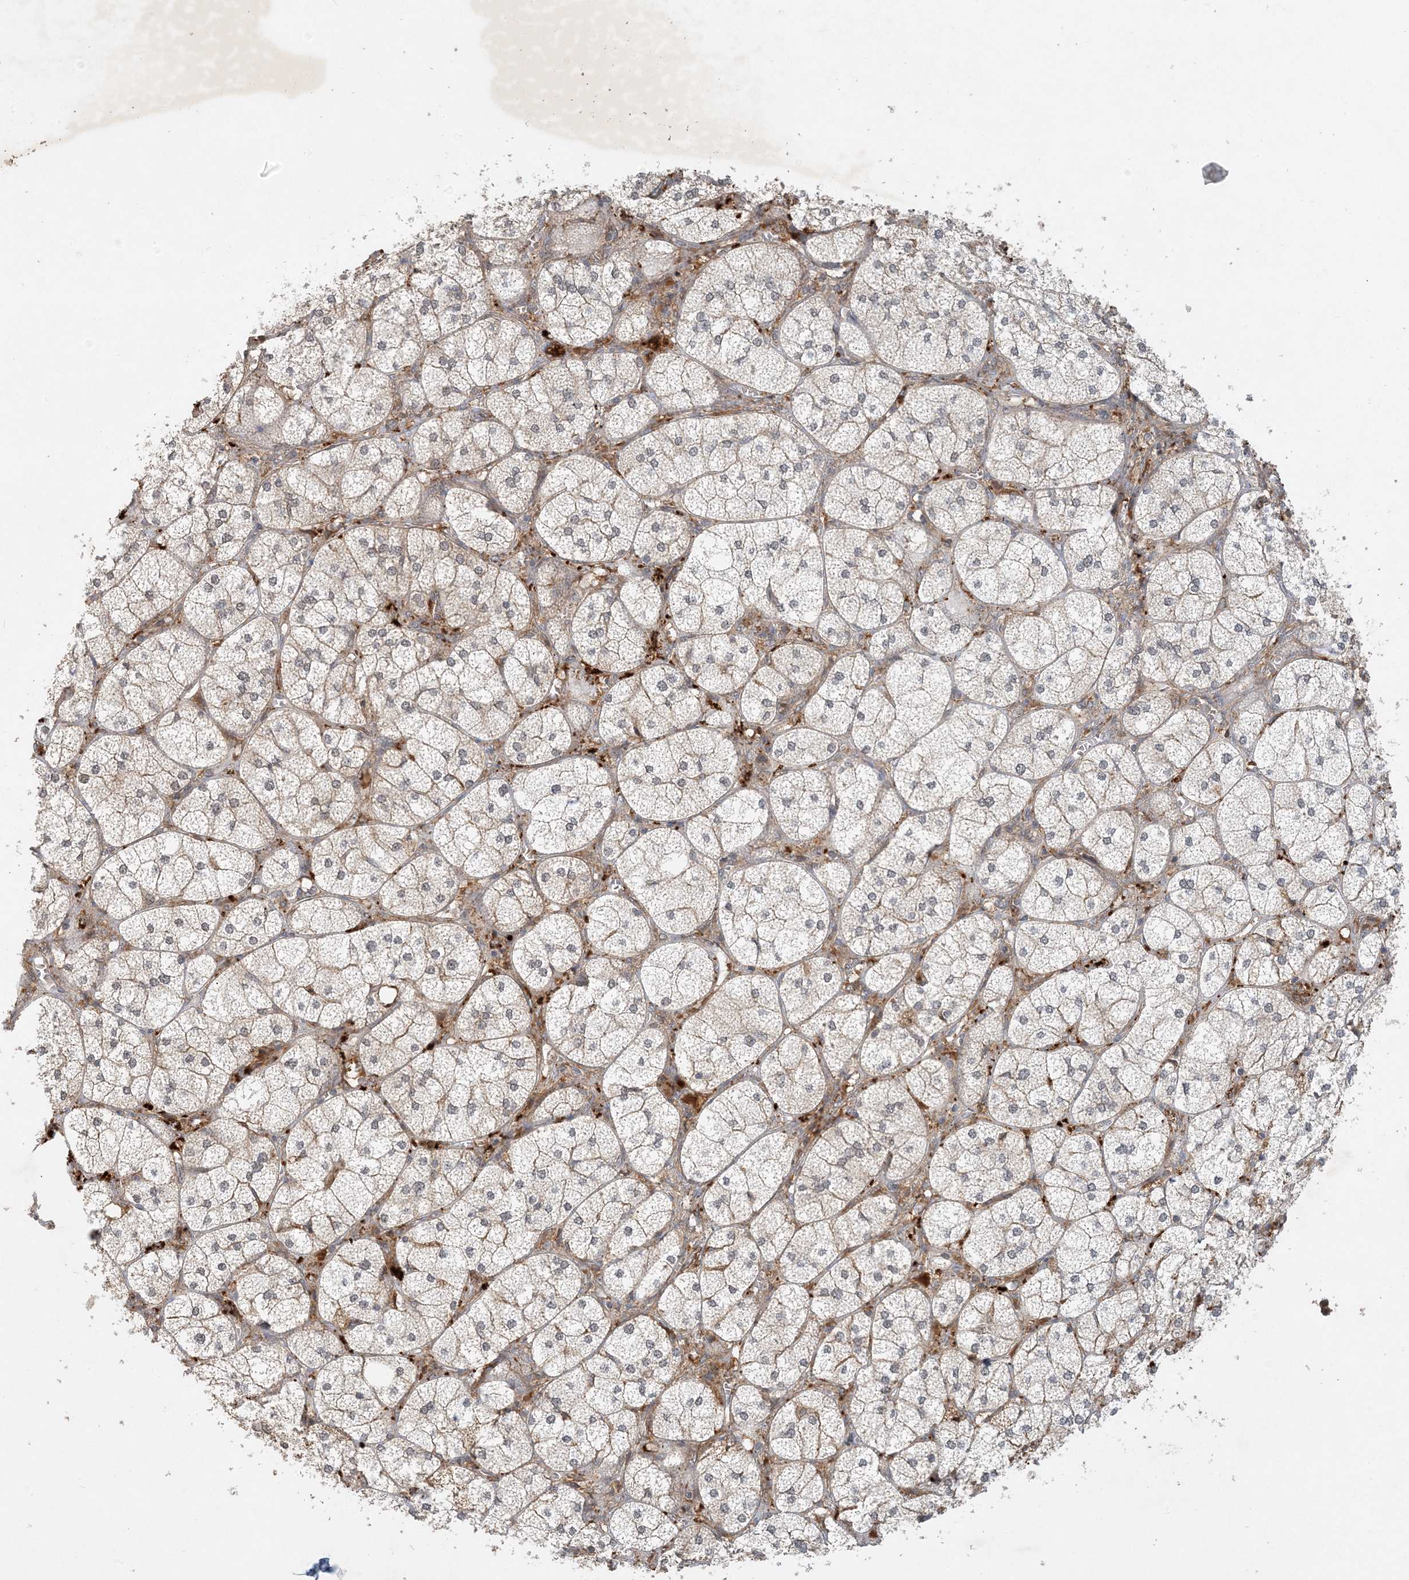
{"staining": {"intensity": "moderate", "quantity": "25%-75%", "location": "cytoplasmic/membranous"}, "tissue": "adrenal gland", "cell_type": "Glandular cells", "image_type": "normal", "snomed": [{"axis": "morphology", "description": "Normal tissue, NOS"}, {"axis": "topography", "description": "Adrenal gland"}], "caption": "Immunohistochemical staining of unremarkable human adrenal gland demonstrates medium levels of moderate cytoplasmic/membranous staining in about 25%-75% of glandular cells.", "gene": "ZCCHC4", "patient": {"sex": "female", "age": 61}}